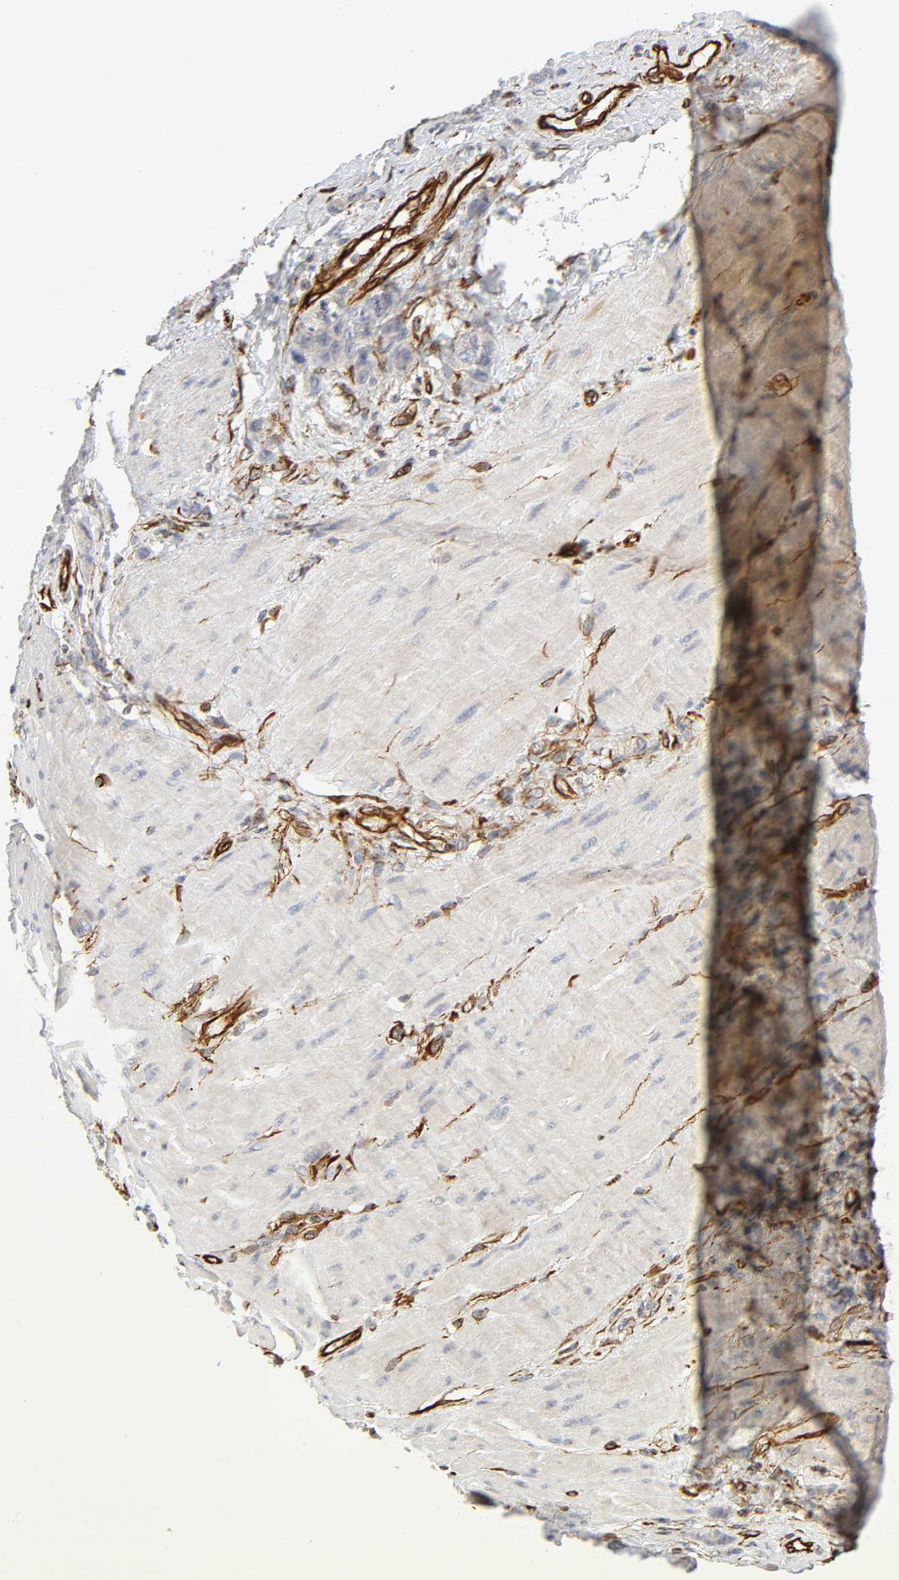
{"staining": {"intensity": "moderate", "quantity": ">75%", "location": "cytoplasmic/membranous"}, "tissue": "stomach cancer", "cell_type": "Tumor cells", "image_type": "cancer", "snomed": [{"axis": "morphology", "description": "Normal tissue, NOS"}, {"axis": "morphology", "description": "Adenocarcinoma, NOS"}, {"axis": "topography", "description": "Stomach"}], "caption": "Stomach cancer stained for a protein shows moderate cytoplasmic/membranous positivity in tumor cells.", "gene": "FAM118A", "patient": {"sex": "male", "age": 82}}